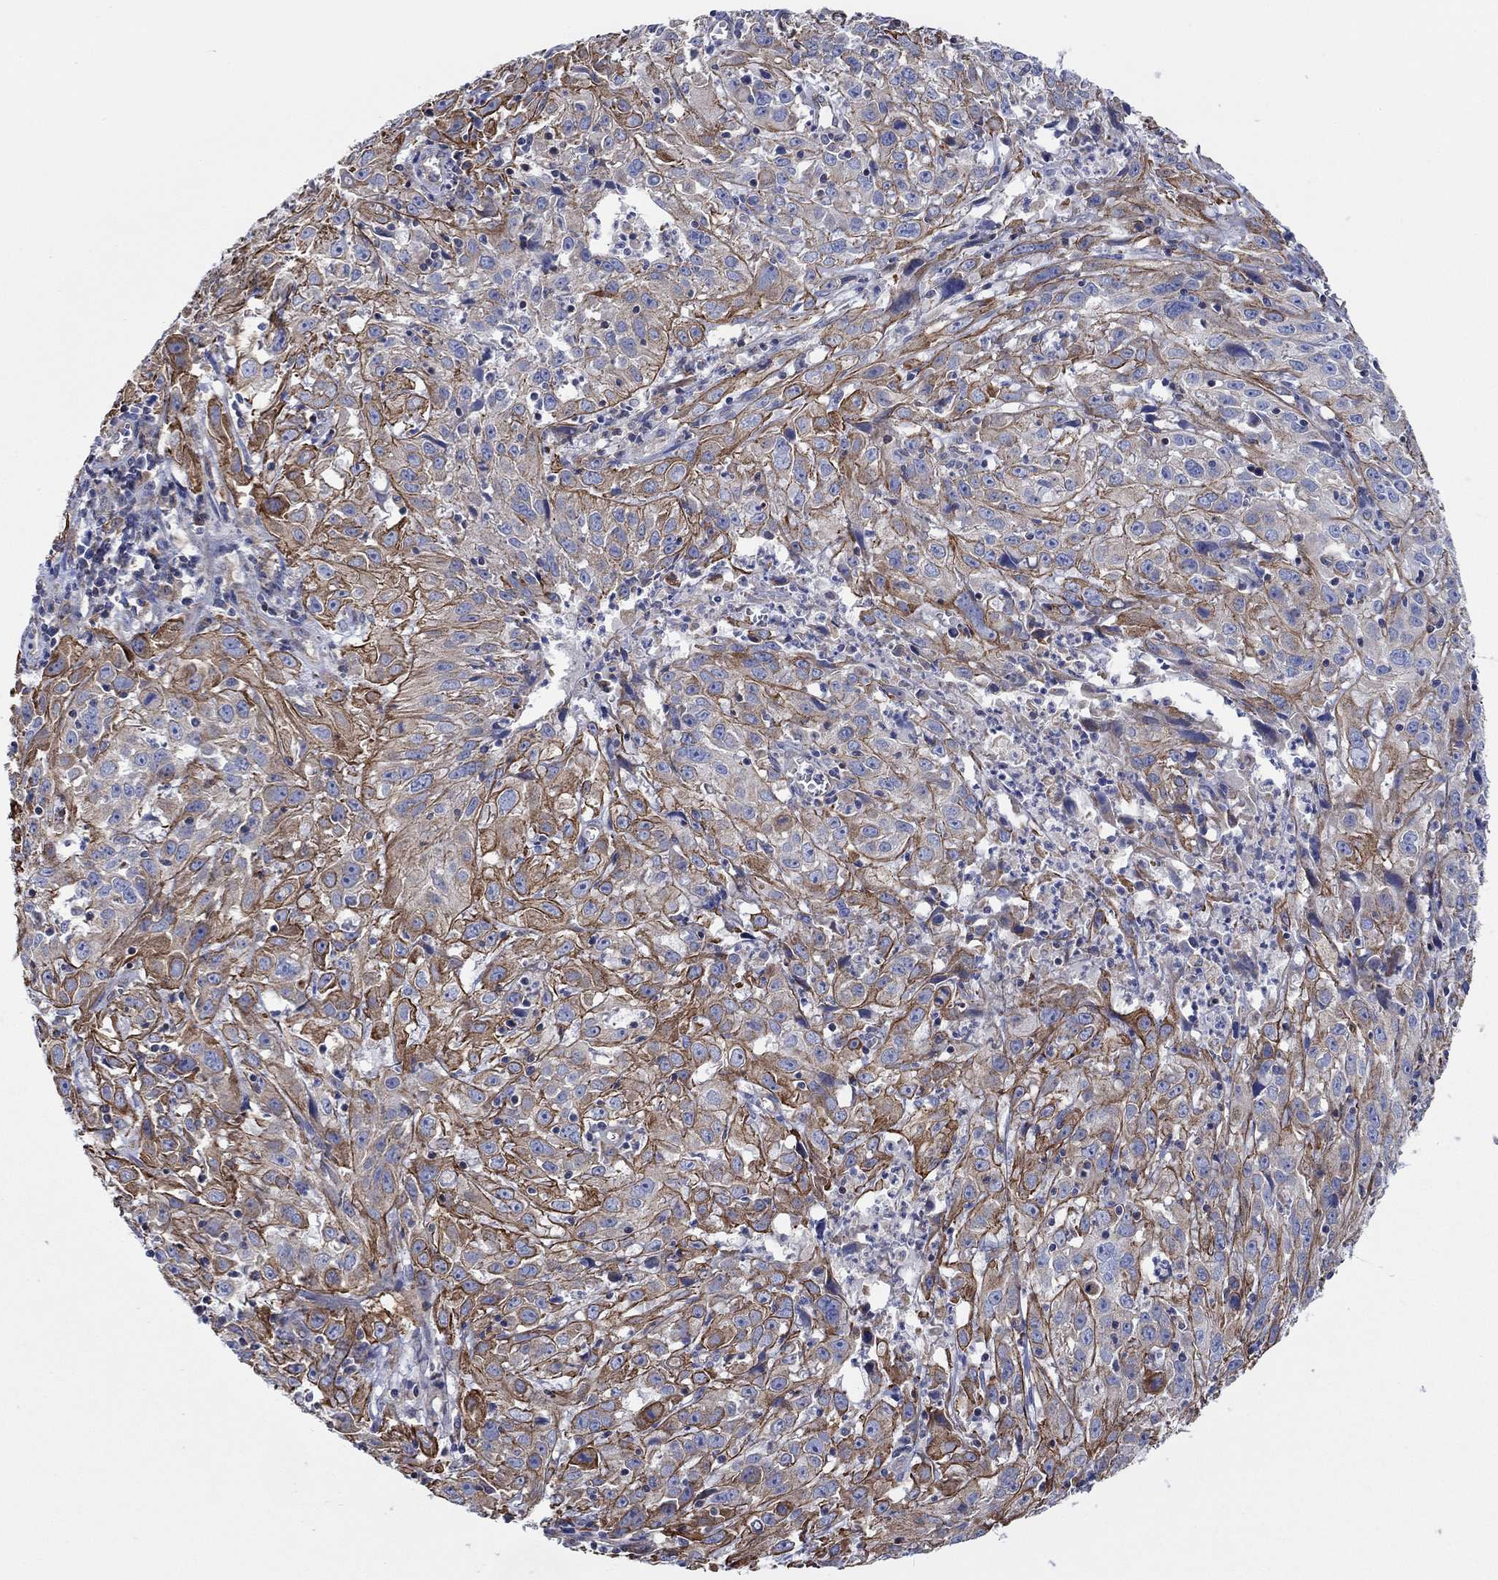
{"staining": {"intensity": "strong", "quantity": "25%-75%", "location": "cytoplasmic/membranous"}, "tissue": "cervical cancer", "cell_type": "Tumor cells", "image_type": "cancer", "snomed": [{"axis": "morphology", "description": "Squamous cell carcinoma, NOS"}, {"axis": "topography", "description": "Cervix"}], "caption": "The image displays a brown stain indicating the presence of a protein in the cytoplasmic/membranous of tumor cells in cervical cancer (squamous cell carcinoma). (brown staining indicates protein expression, while blue staining denotes nuclei).", "gene": "FMN1", "patient": {"sex": "female", "age": 32}}